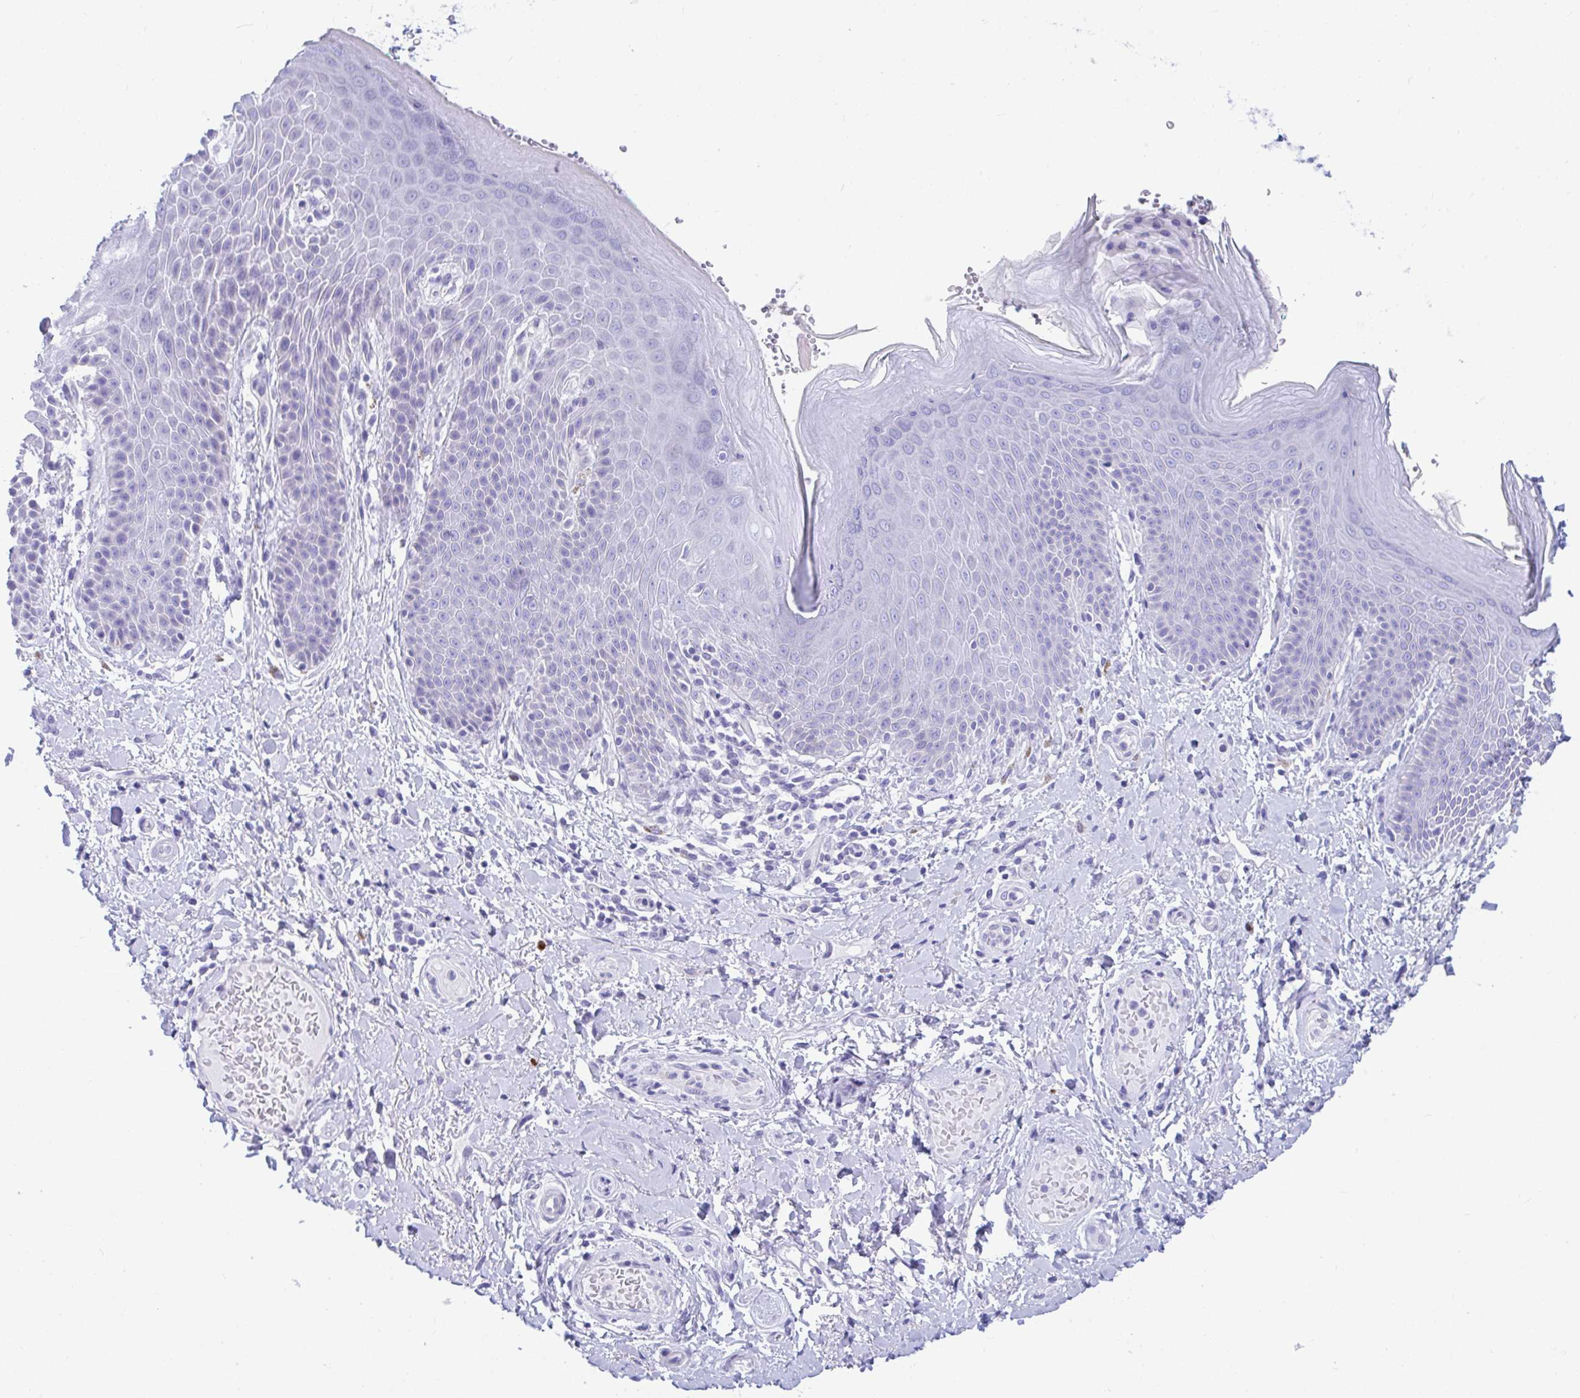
{"staining": {"intensity": "negative", "quantity": "none", "location": "none"}, "tissue": "skin", "cell_type": "Epidermal cells", "image_type": "normal", "snomed": [{"axis": "morphology", "description": "Normal tissue, NOS"}, {"axis": "topography", "description": "Anal"}, {"axis": "topography", "description": "Peripheral nerve tissue"}], "caption": "Skin stained for a protein using IHC shows no staining epidermal cells.", "gene": "SHISA8", "patient": {"sex": "male", "age": 51}}